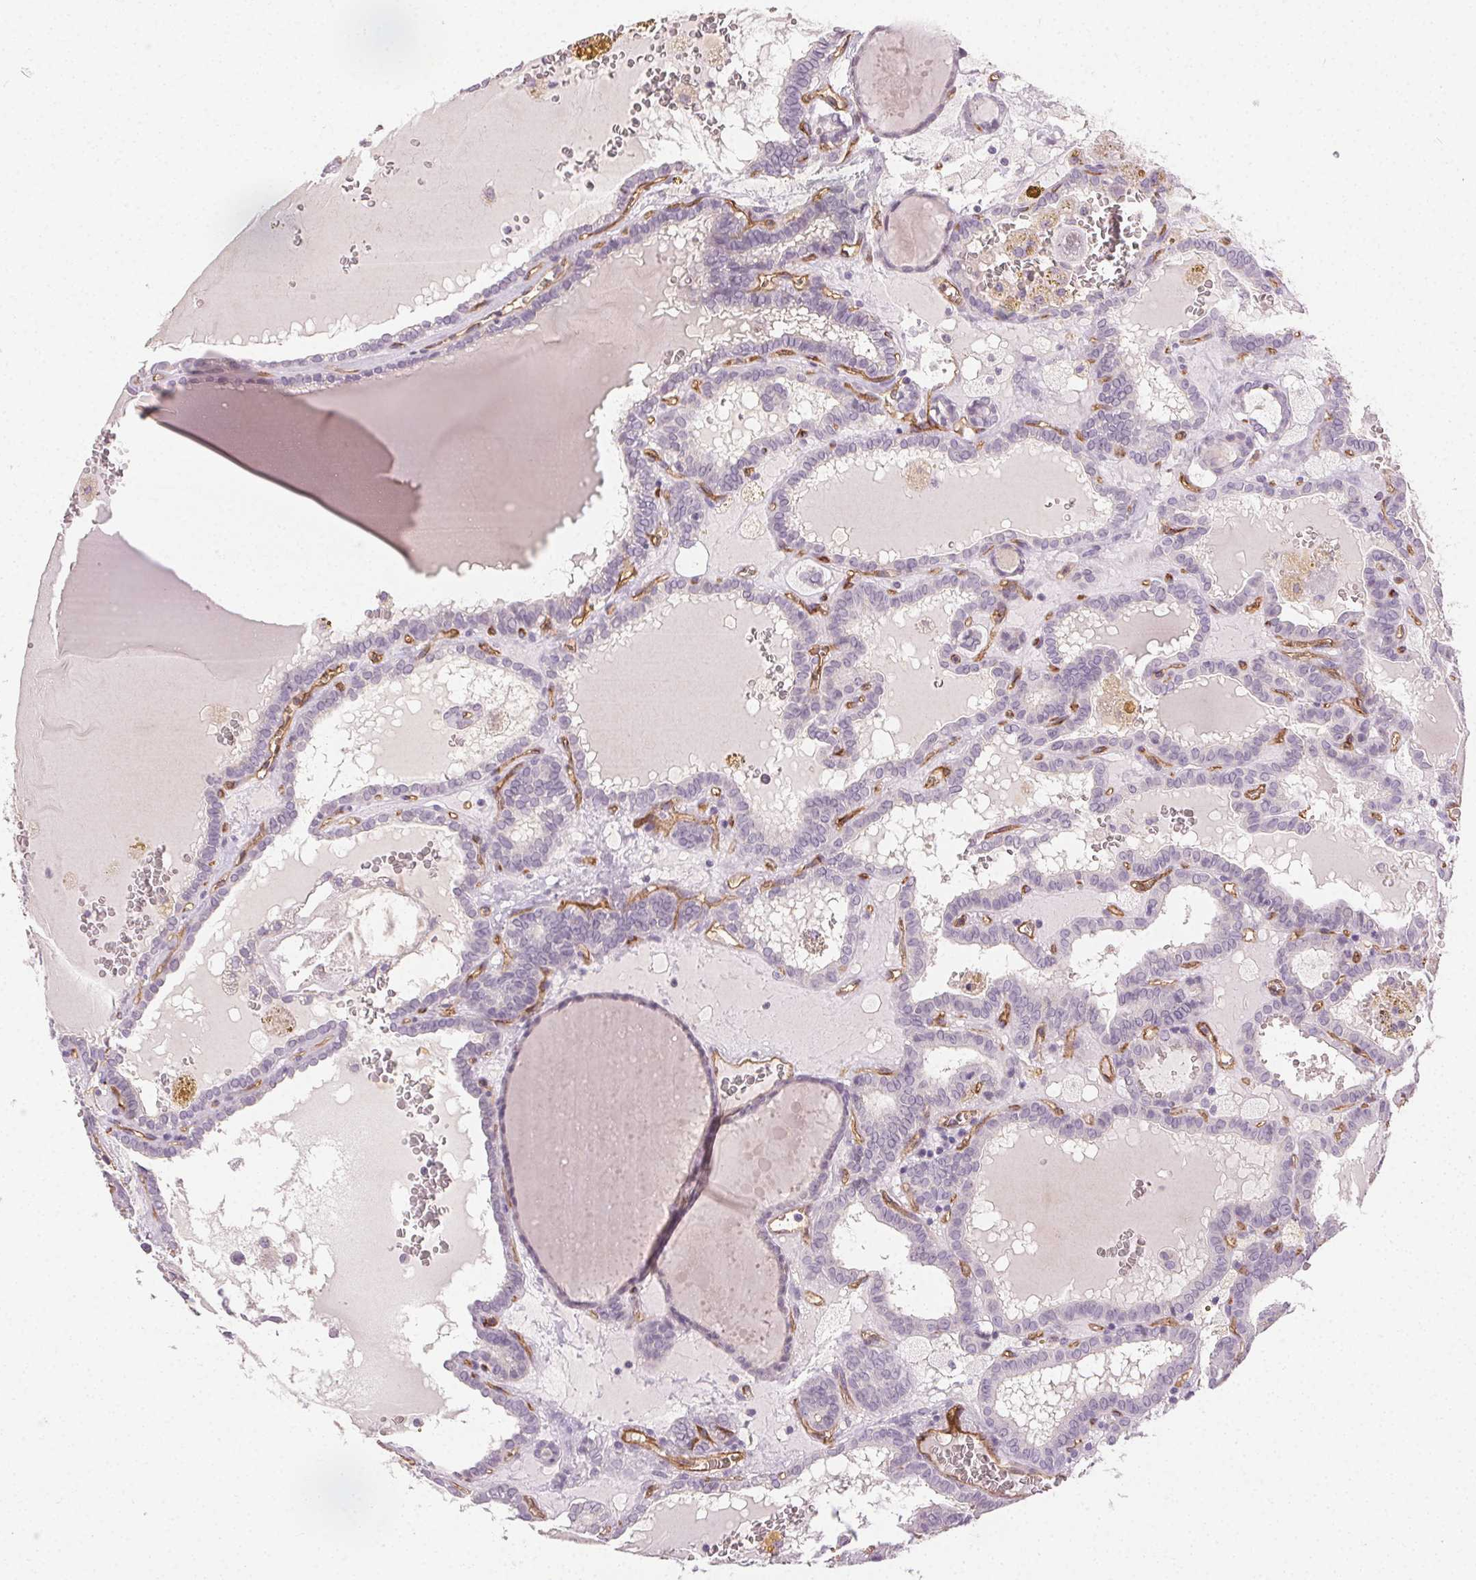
{"staining": {"intensity": "negative", "quantity": "none", "location": "none"}, "tissue": "thyroid cancer", "cell_type": "Tumor cells", "image_type": "cancer", "snomed": [{"axis": "morphology", "description": "Papillary adenocarcinoma, NOS"}, {"axis": "topography", "description": "Thyroid gland"}], "caption": "Photomicrograph shows no significant protein expression in tumor cells of thyroid cancer (papillary adenocarcinoma).", "gene": "PODXL", "patient": {"sex": "female", "age": 39}}